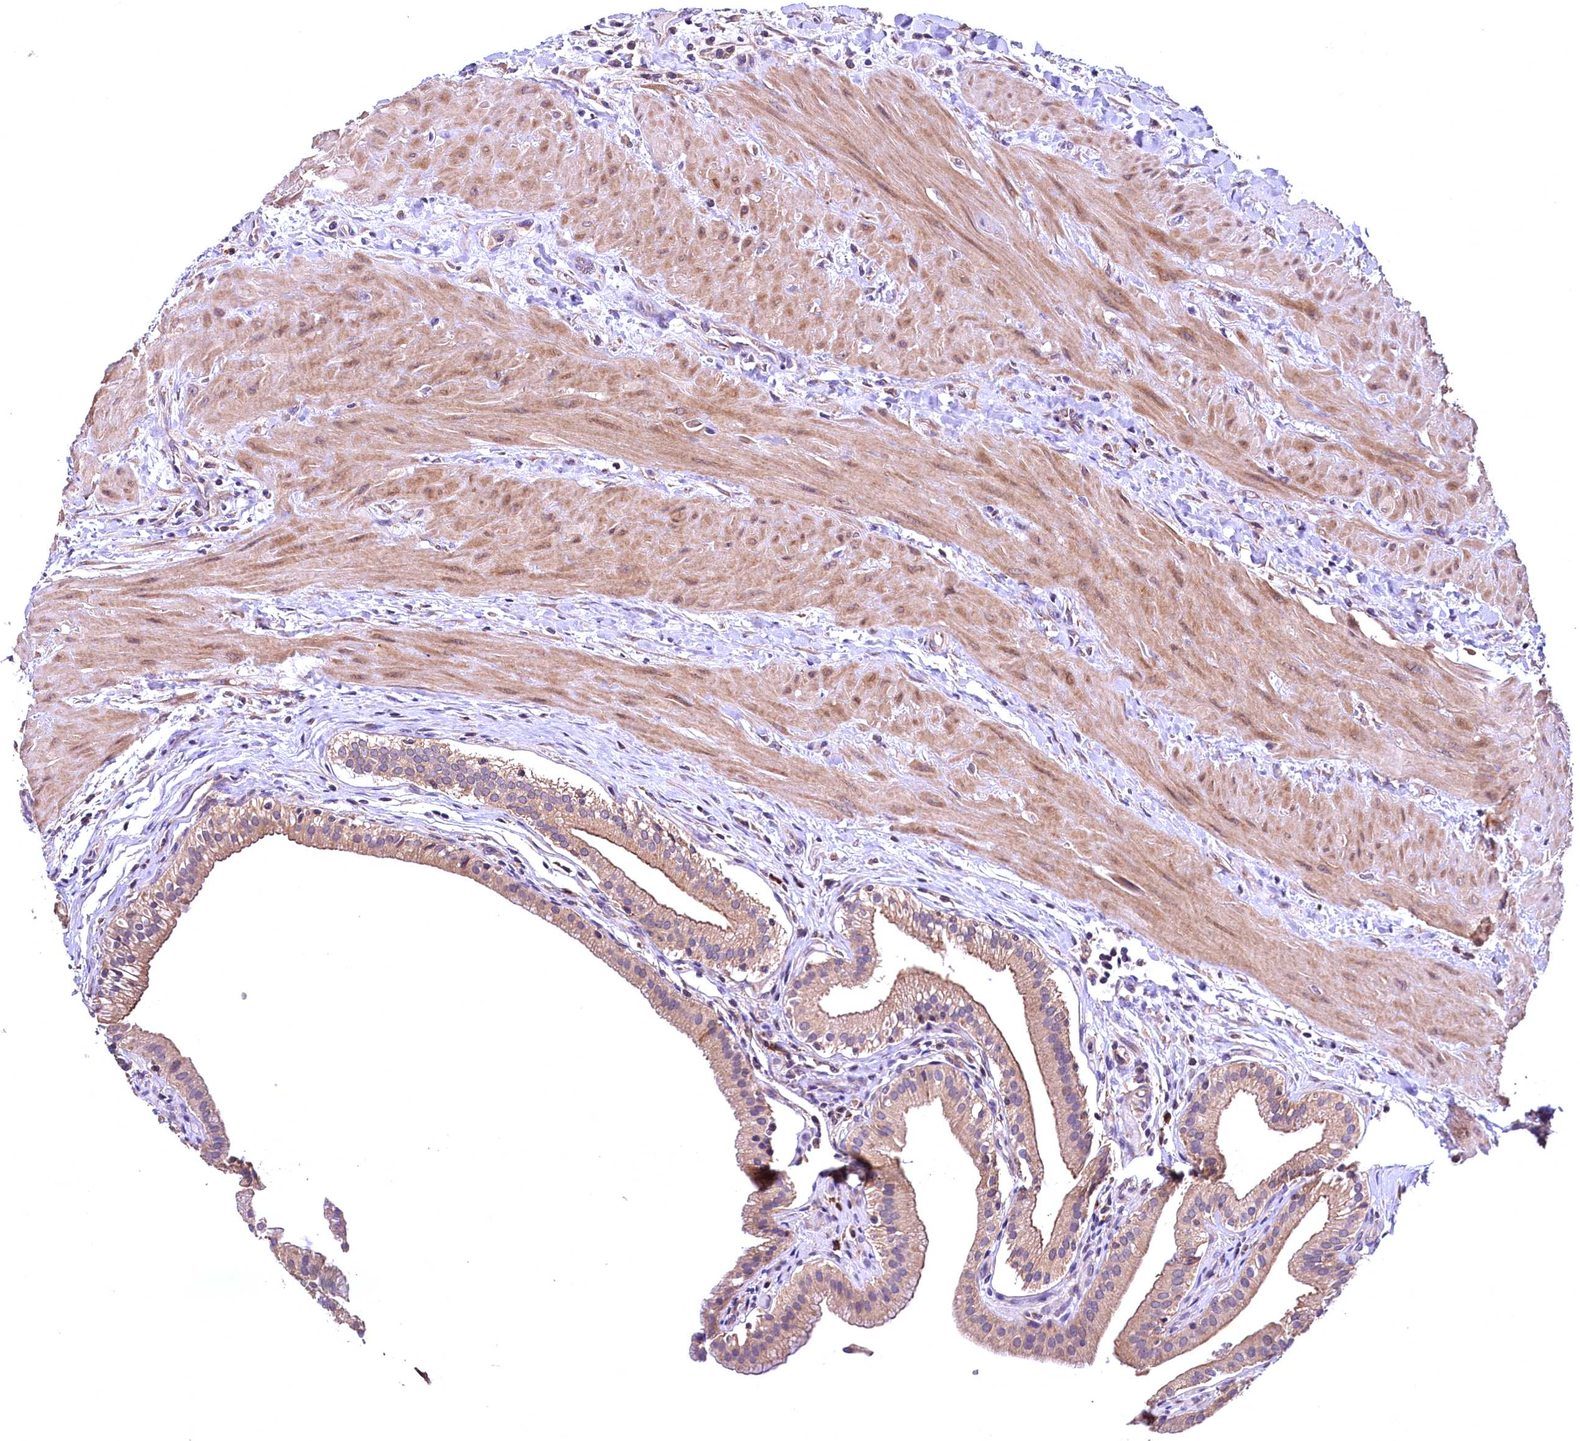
{"staining": {"intensity": "moderate", "quantity": ">75%", "location": "cytoplasmic/membranous"}, "tissue": "gallbladder", "cell_type": "Glandular cells", "image_type": "normal", "snomed": [{"axis": "morphology", "description": "Normal tissue, NOS"}, {"axis": "topography", "description": "Gallbladder"}], "caption": "Brown immunohistochemical staining in unremarkable gallbladder reveals moderate cytoplasmic/membranous positivity in about >75% of glandular cells. (DAB = brown stain, brightfield microscopy at high magnification).", "gene": "ENKD1", "patient": {"sex": "male", "age": 24}}